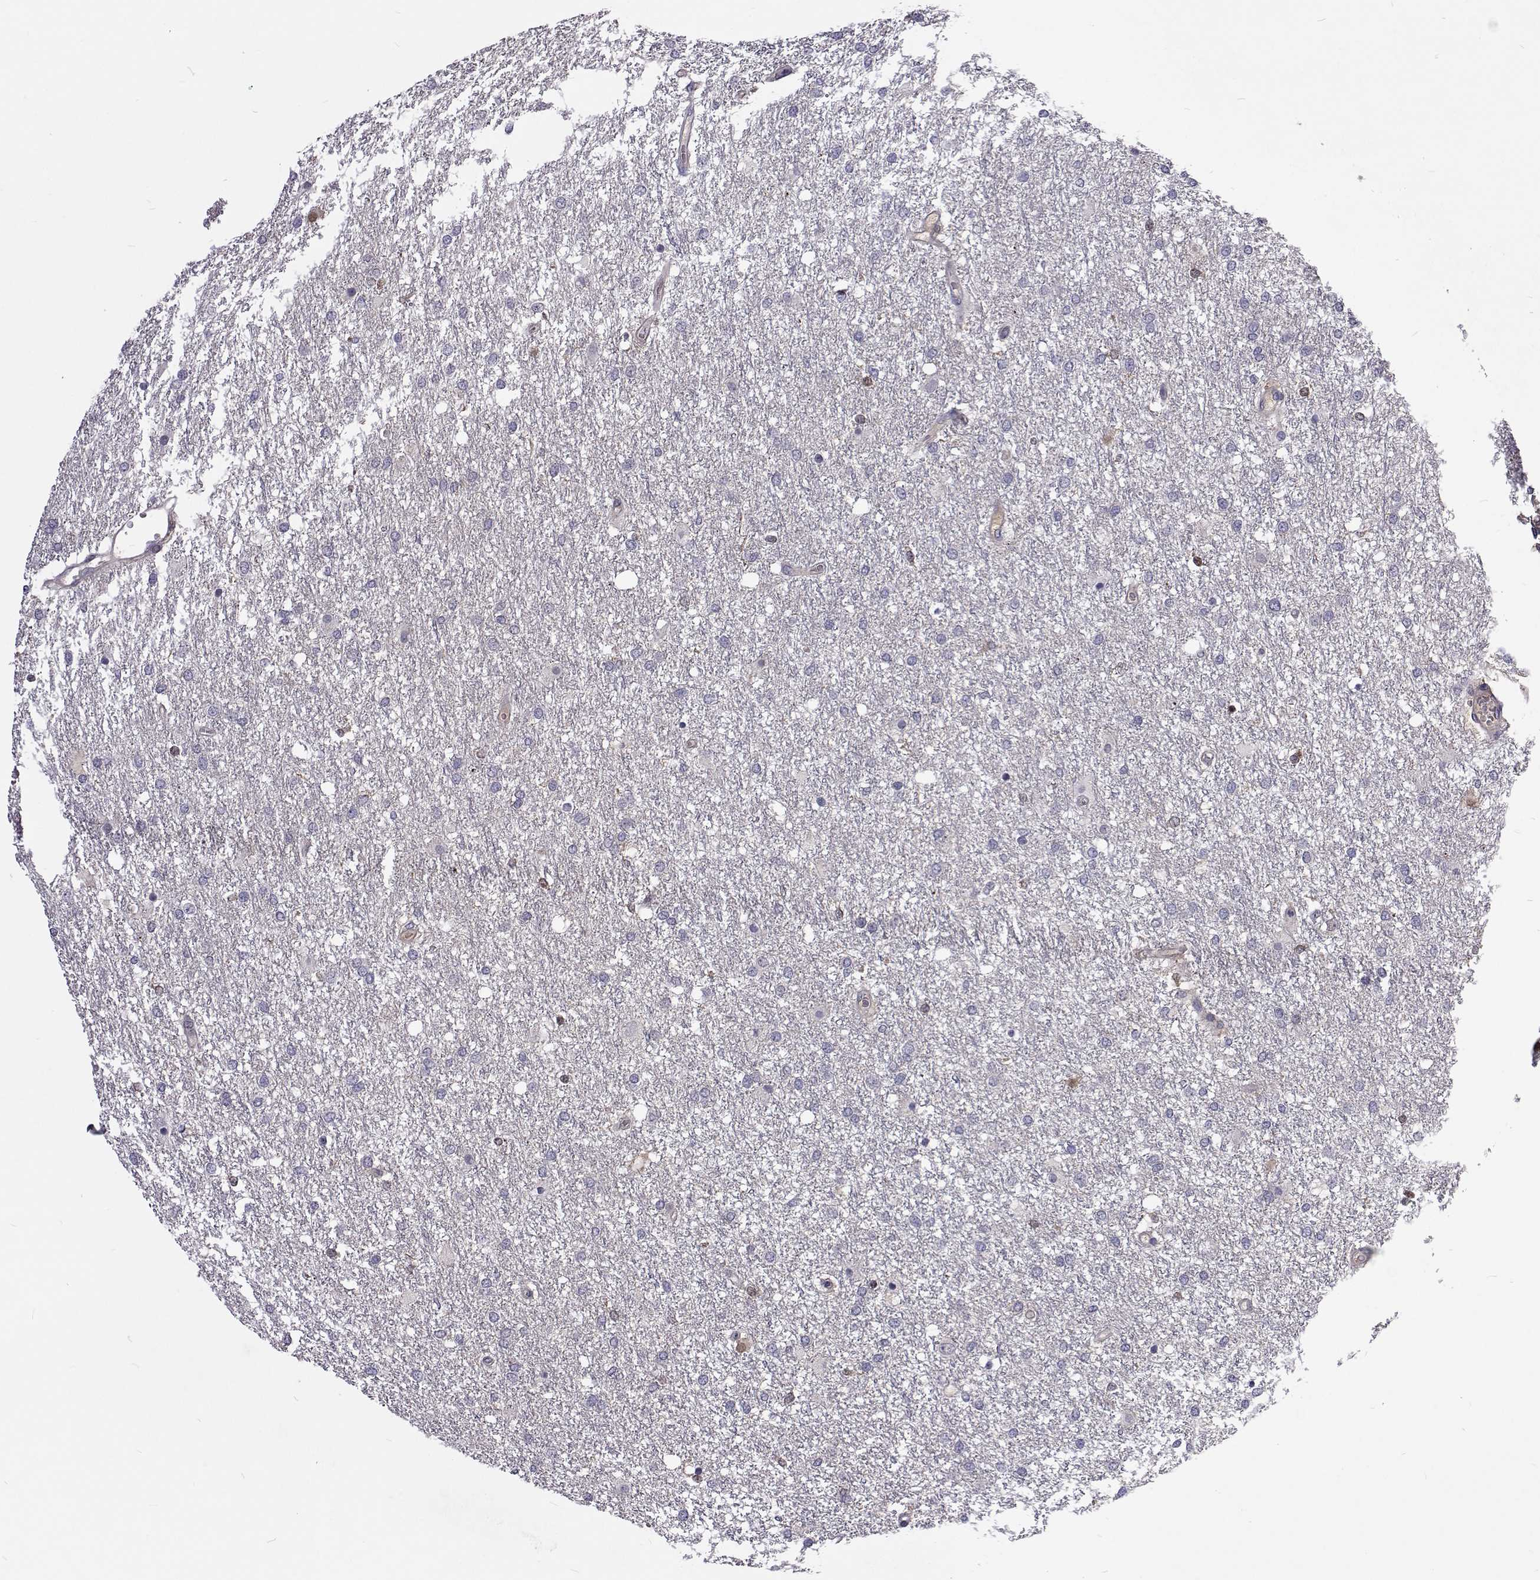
{"staining": {"intensity": "negative", "quantity": "none", "location": "none"}, "tissue": "glioma", "cell_type": "Tumor cells", "image_type": "cancer", "snomed": [{"axis": "morphology", "description": "Glioma, malignant, High grade"}, {"axis": "topography", "description": "Brain"}], "caption": "The IHC photomicrograph has no significant staining in tumor cells of high-grade glioma (malignant) tissue.", "gene": "TCF15", "patient": {"sex": "female", "age": 61}}